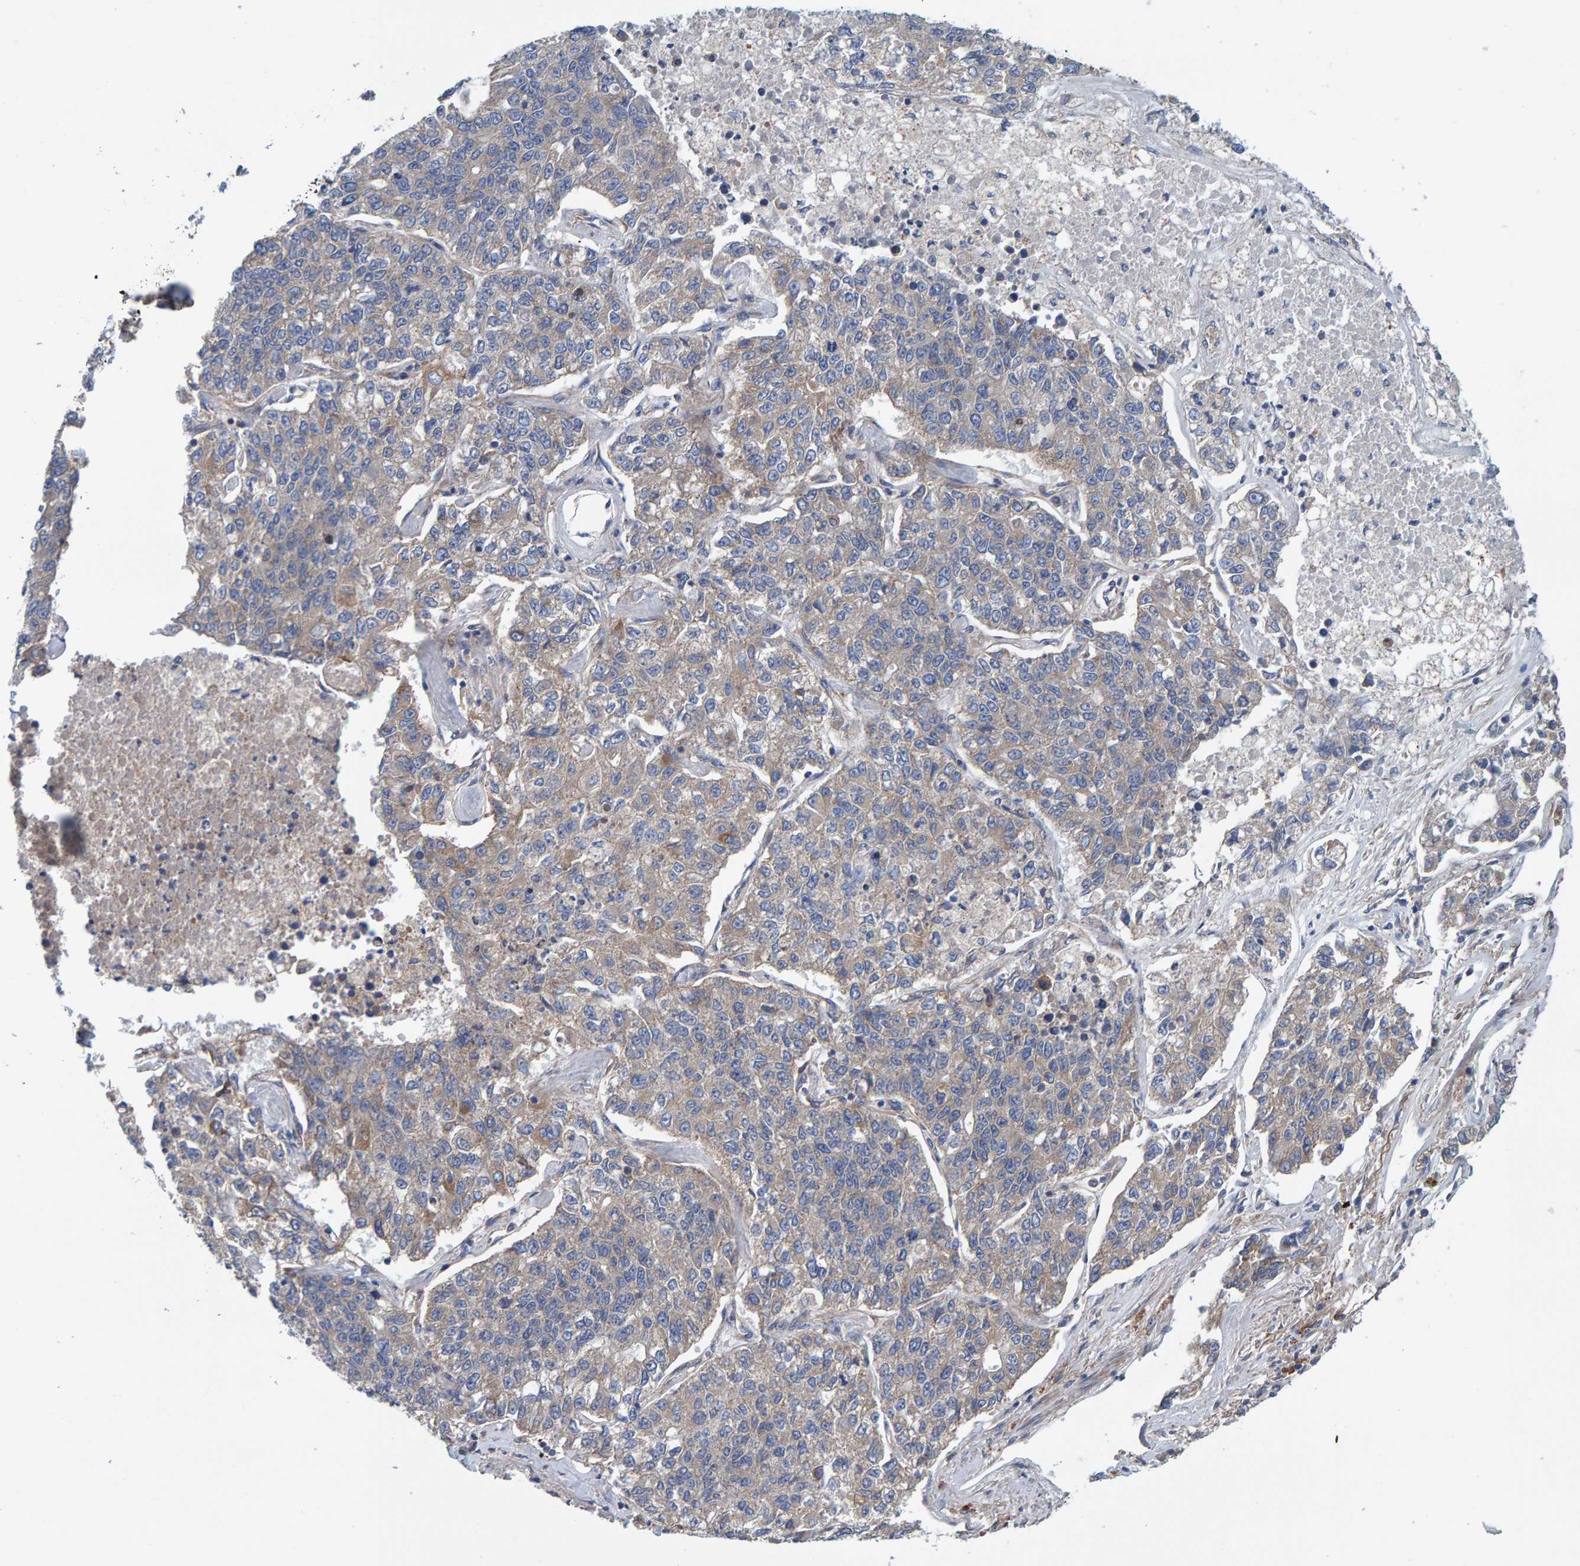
{"staining": {"intensity": "weak", "quantity": "25%-75%", "location": "cytoplasmic/membranous"}, "tissue": "lung cancer", "cell_type": "Tumor cells", "image_type": "cancer", "snomed": [{"axis": "morphology", "description": "Adenocarcinoma, NOS"}, {"axis": "topography", "description": "Lung"}], "caption": "Immunohistochemical staining of adenocarcinoma (lung) exhibits low levels of weak cytoplasmic/membranous expression in about 25%-75% of tumor cells.", "gene": "MKLN1", "patient": {"sex": "male", "age": 49}}